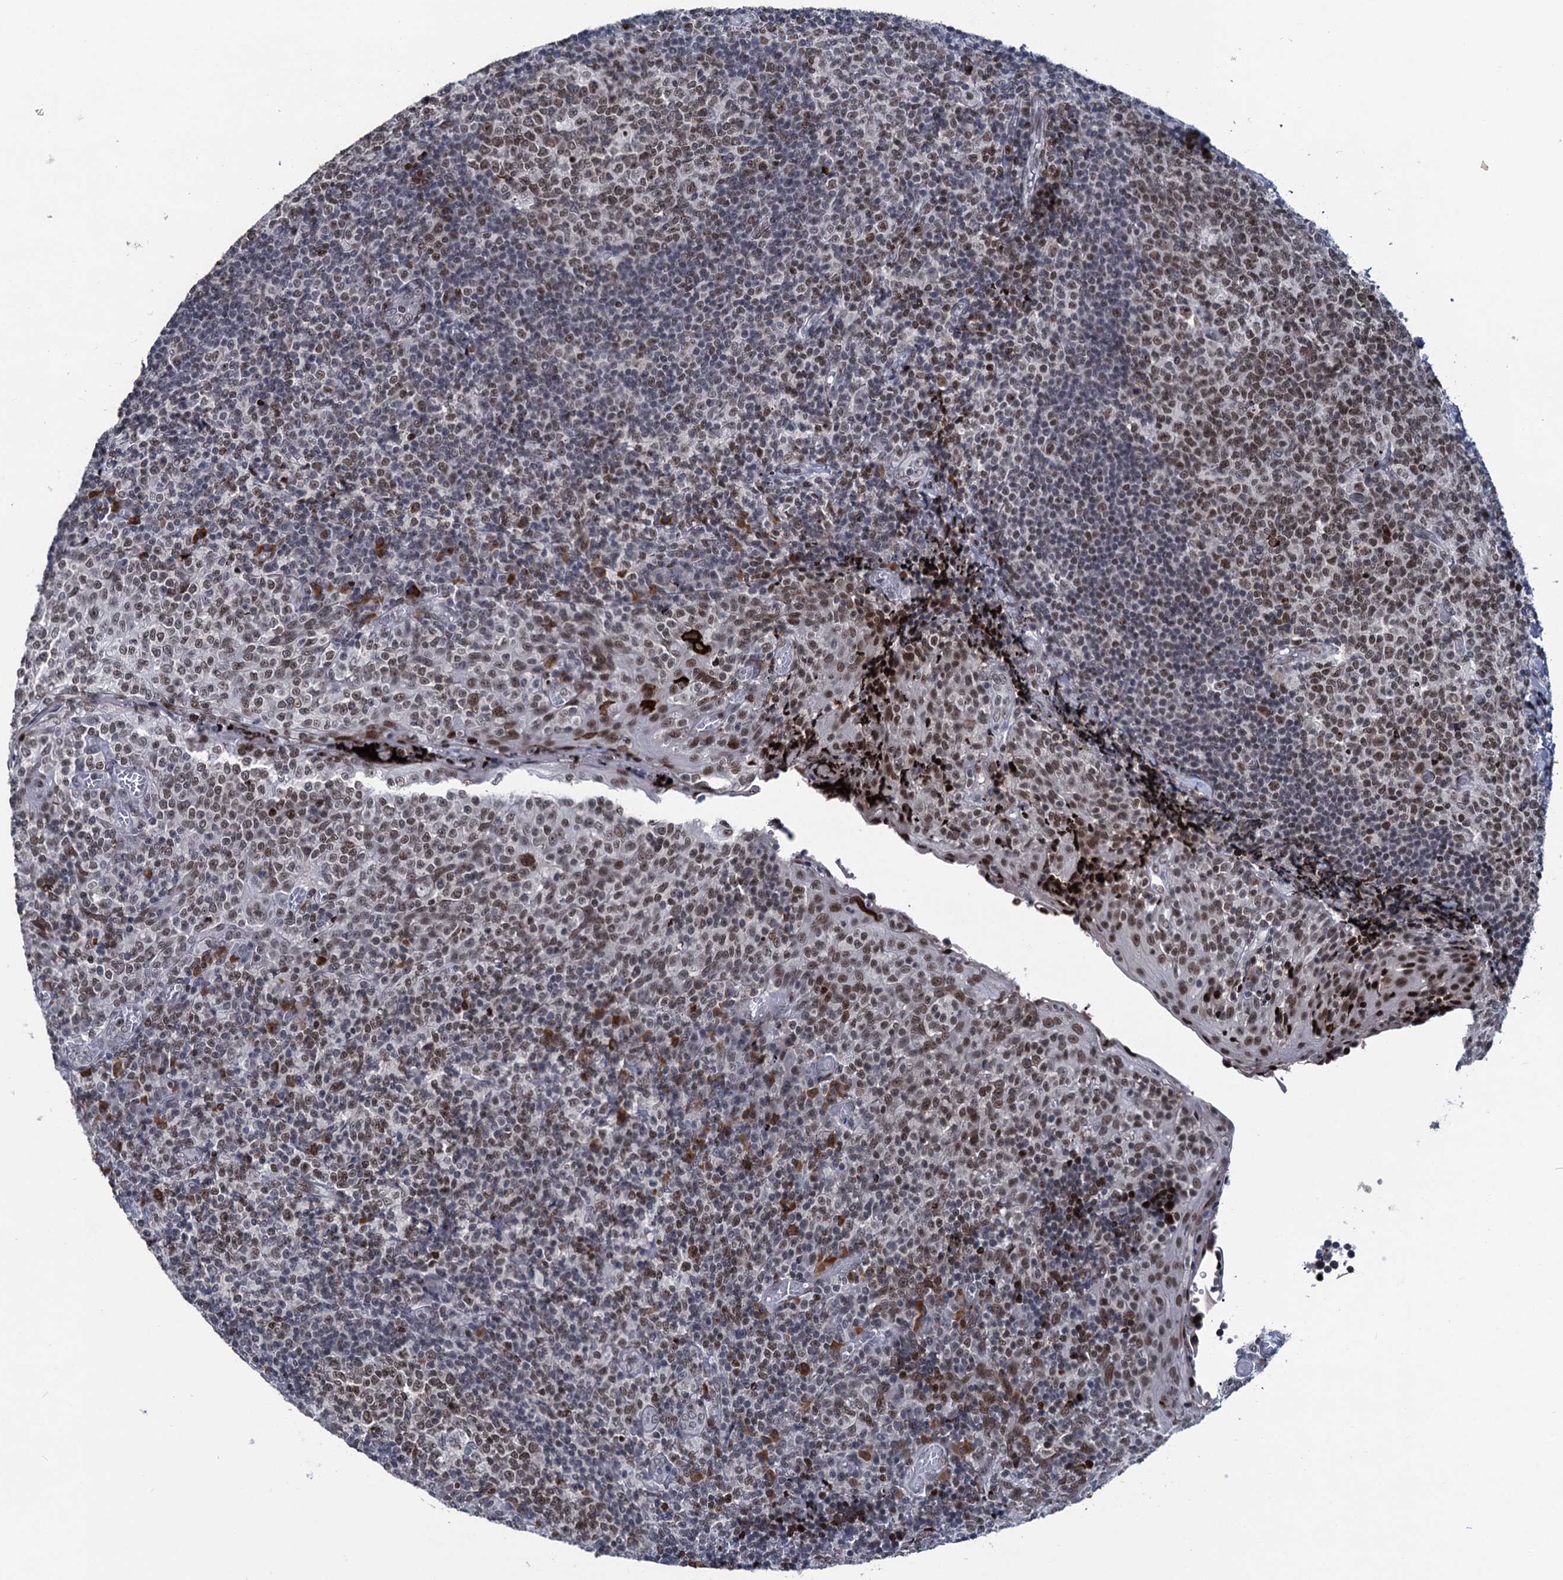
{"staining": {"intensity": "moderate", "quantity": ">75%", "location": "nuclear"}, "tissue": "tonsil", "cell_type": "Germinal center cells", "image_type": "normal", "snomed": [{"axis": "morphology", "description": "Normal tissue, NOS"}, {"axis": "topography", "description": "Tonsil"}], "caption": "Germinal center cells exhibit medium levels of moderate nuclear positivity in about >75% of cells in normal human tonsil.", "gene": "ZCCHC10", "patient": {"sex": "female", "age": 19}}